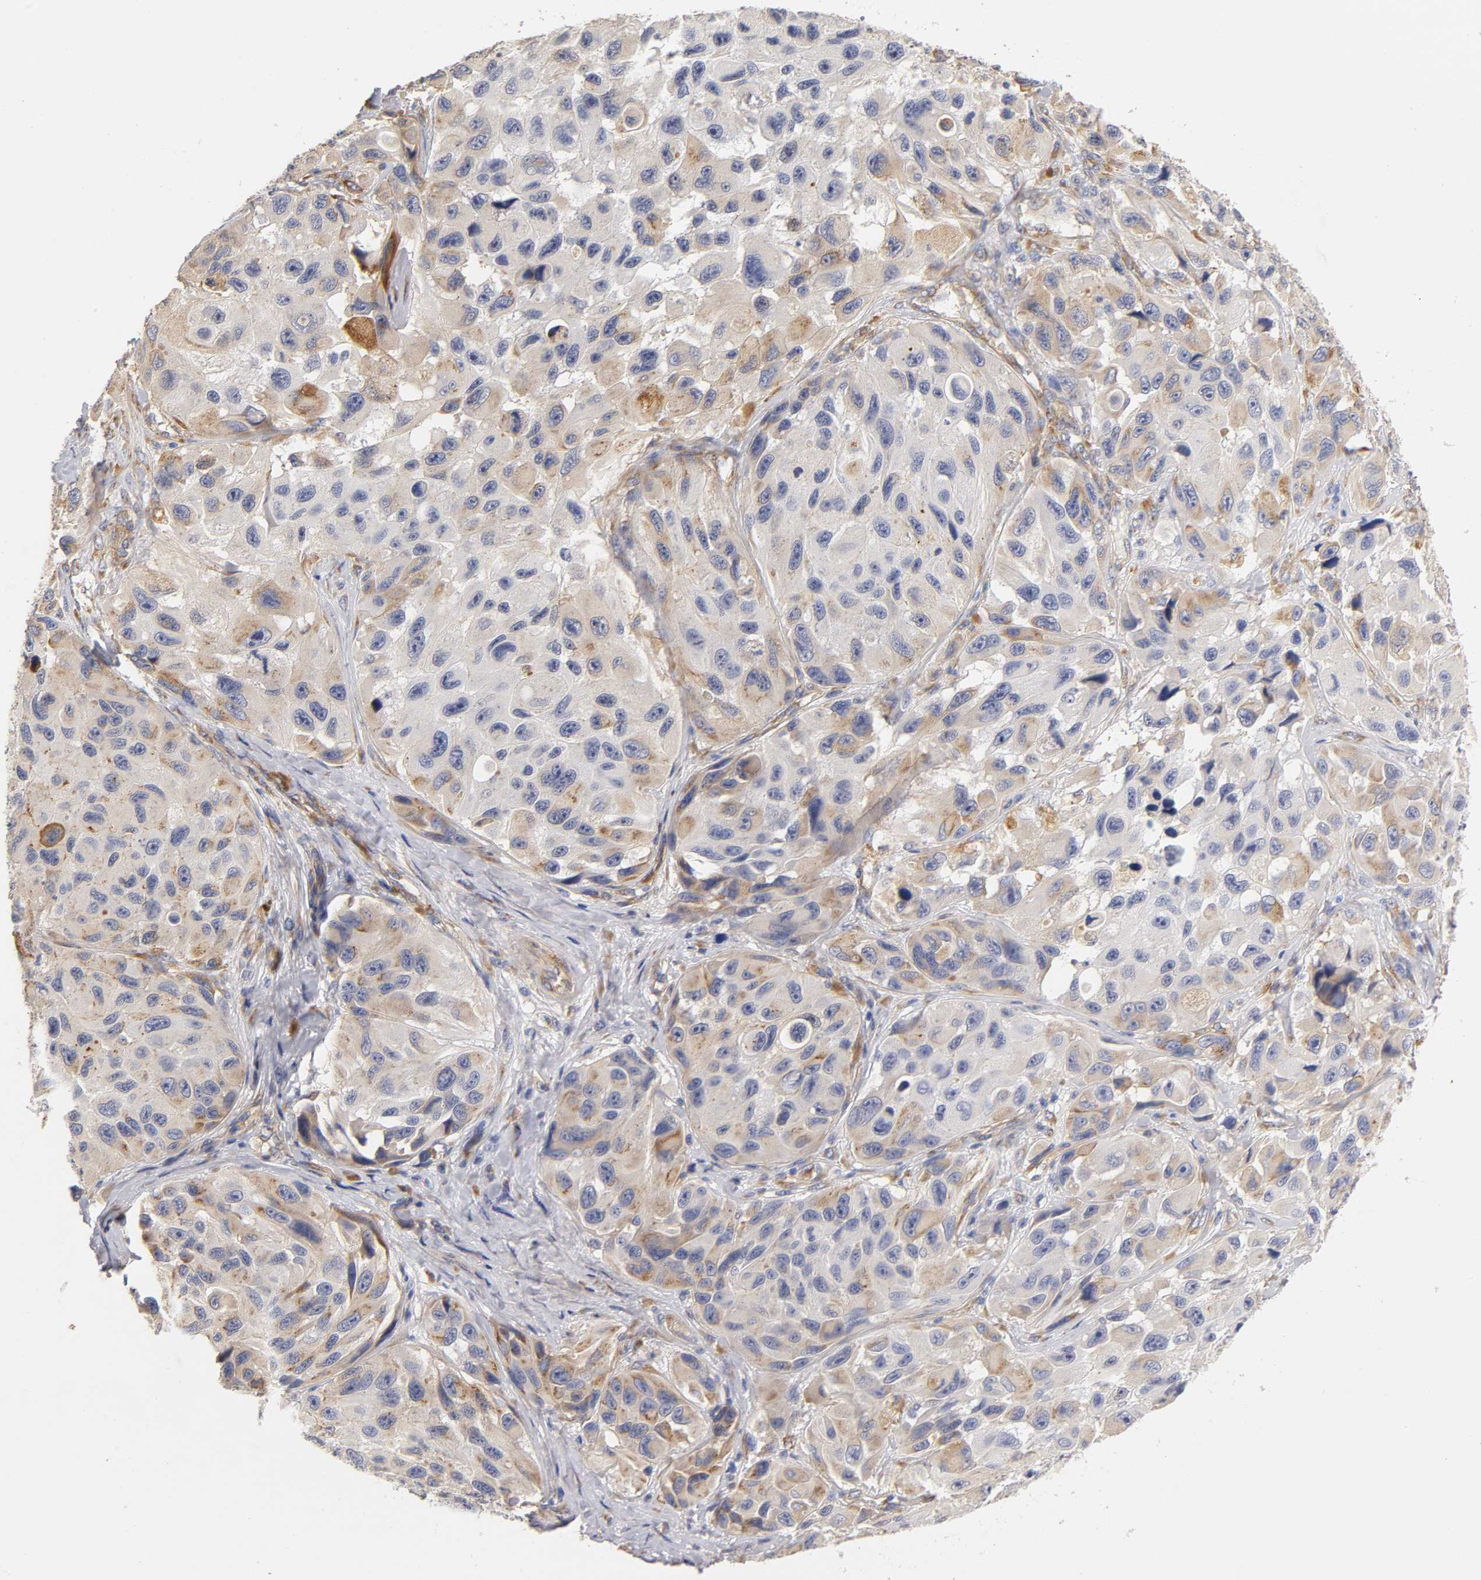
{"staining": {"intensity": "moderate", "quantity": ">75%", "location": "cytoplasmic/membranous"}, "tissue": "melanoma", "cell_type": "Tumor cells", "image_type": "cancer", "snomed": [{"axis": "morphology", "description": "Malignant melanoma, NOS"}, {"axis": "topography", "description": "Skin"}], "caption": "Immunohistochemistry (IHC) image of neoplastic tissue: human malignant melanoma stained using IHC exhibits medium levels of moderate protein expression localized specifically in the cytoplasmic/membranous of tumor cells, appearing as a cytoplasmic/membranous brown color.", "gene": "LAMB1", "patient": {"sex": "female", "age": 73}}